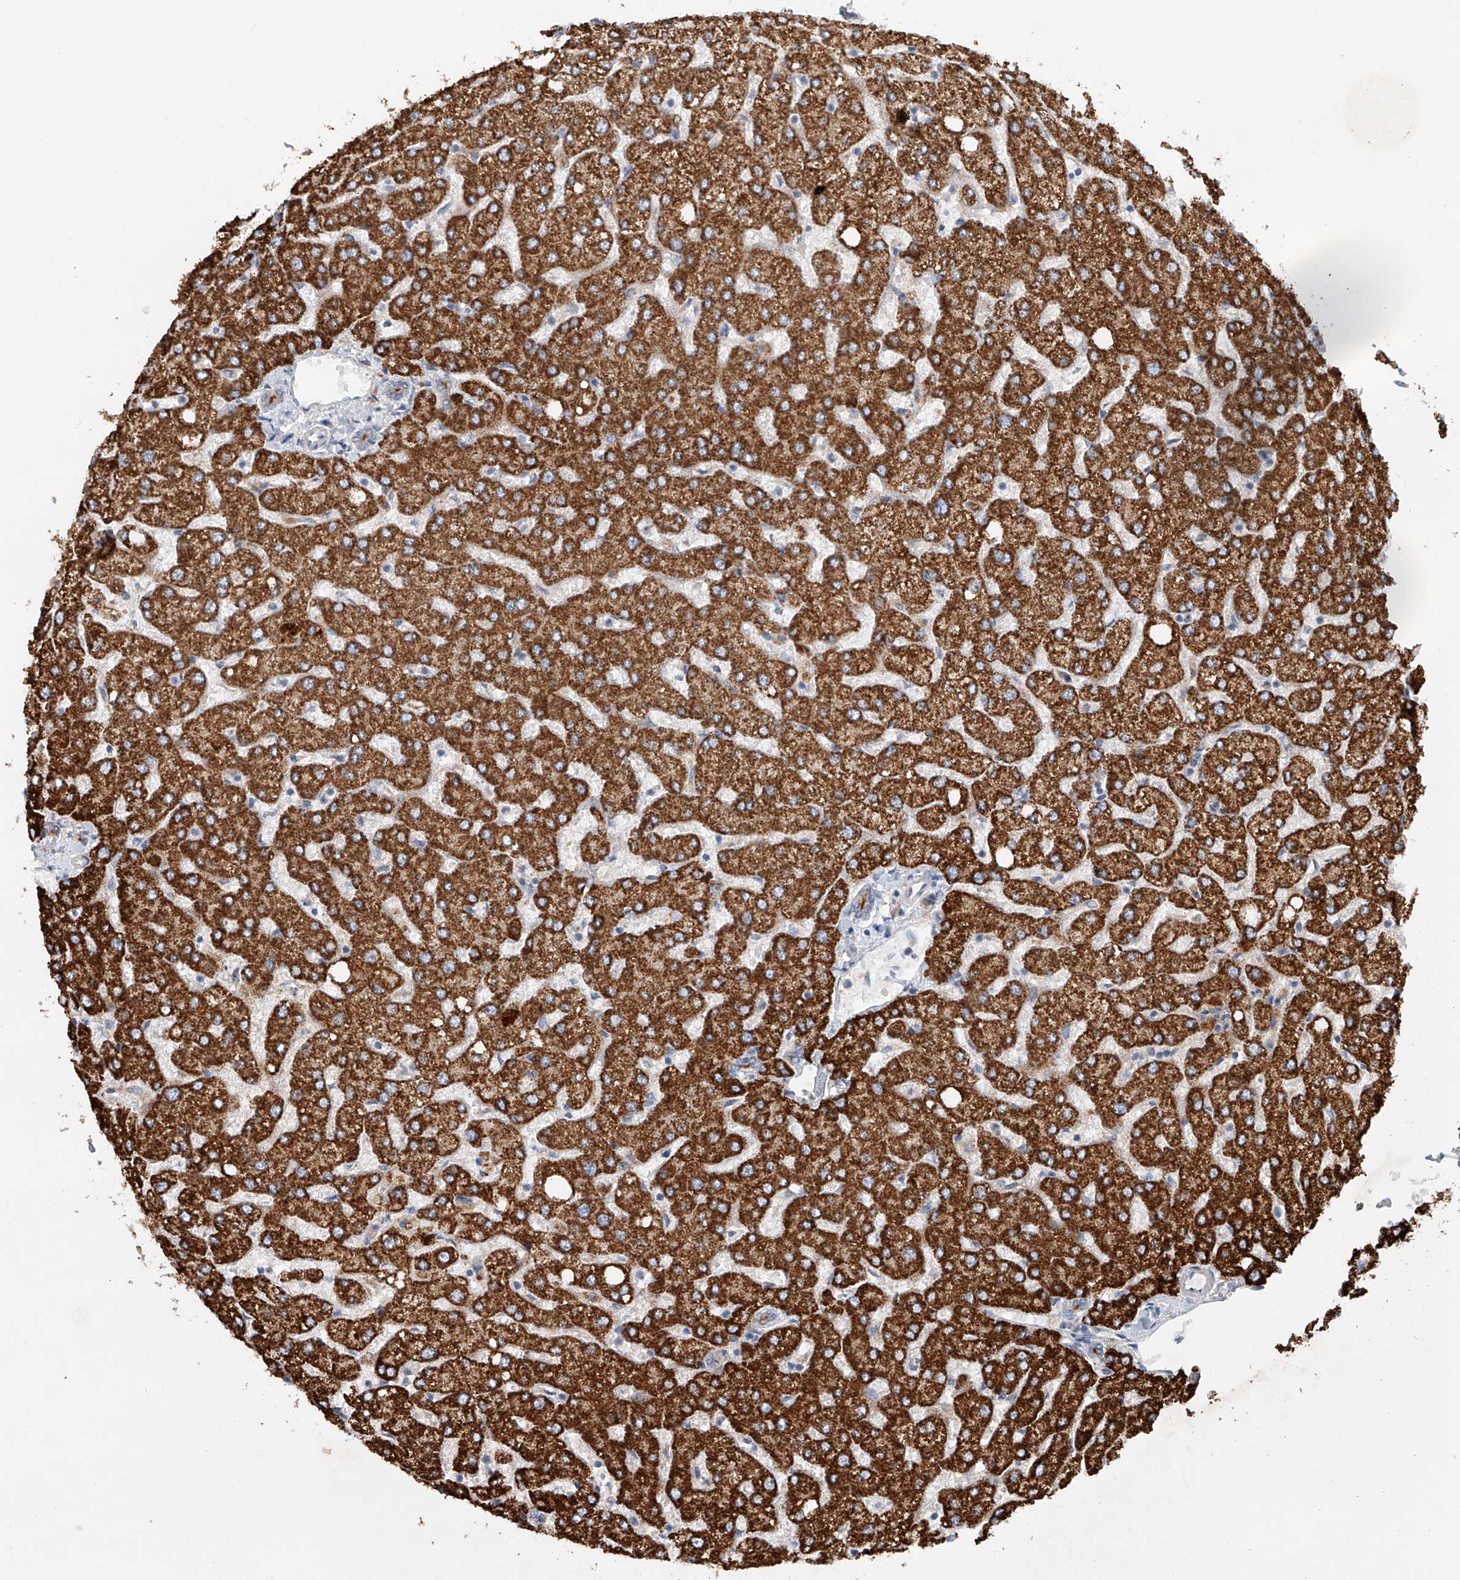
{"staining": {"intensity": "negative", "quantity": "none", "location": "none"}, "tissue": "liver", "cell_type": "Cholangiocytes", "image_type": "normal", "snomed": [{"axis": "morphology", "description": "Normal tissue, NOS"}, {"axis": "topography", "description": "Liver"}], "caption": "A histopathology image of human liver is negative for staining in cholangiocytes. (Immunohistochemistry (ihc), brightfield microscopy, high magnification).", "gene": "GPC4", "patient": {"sex": "female", "age": 54}}